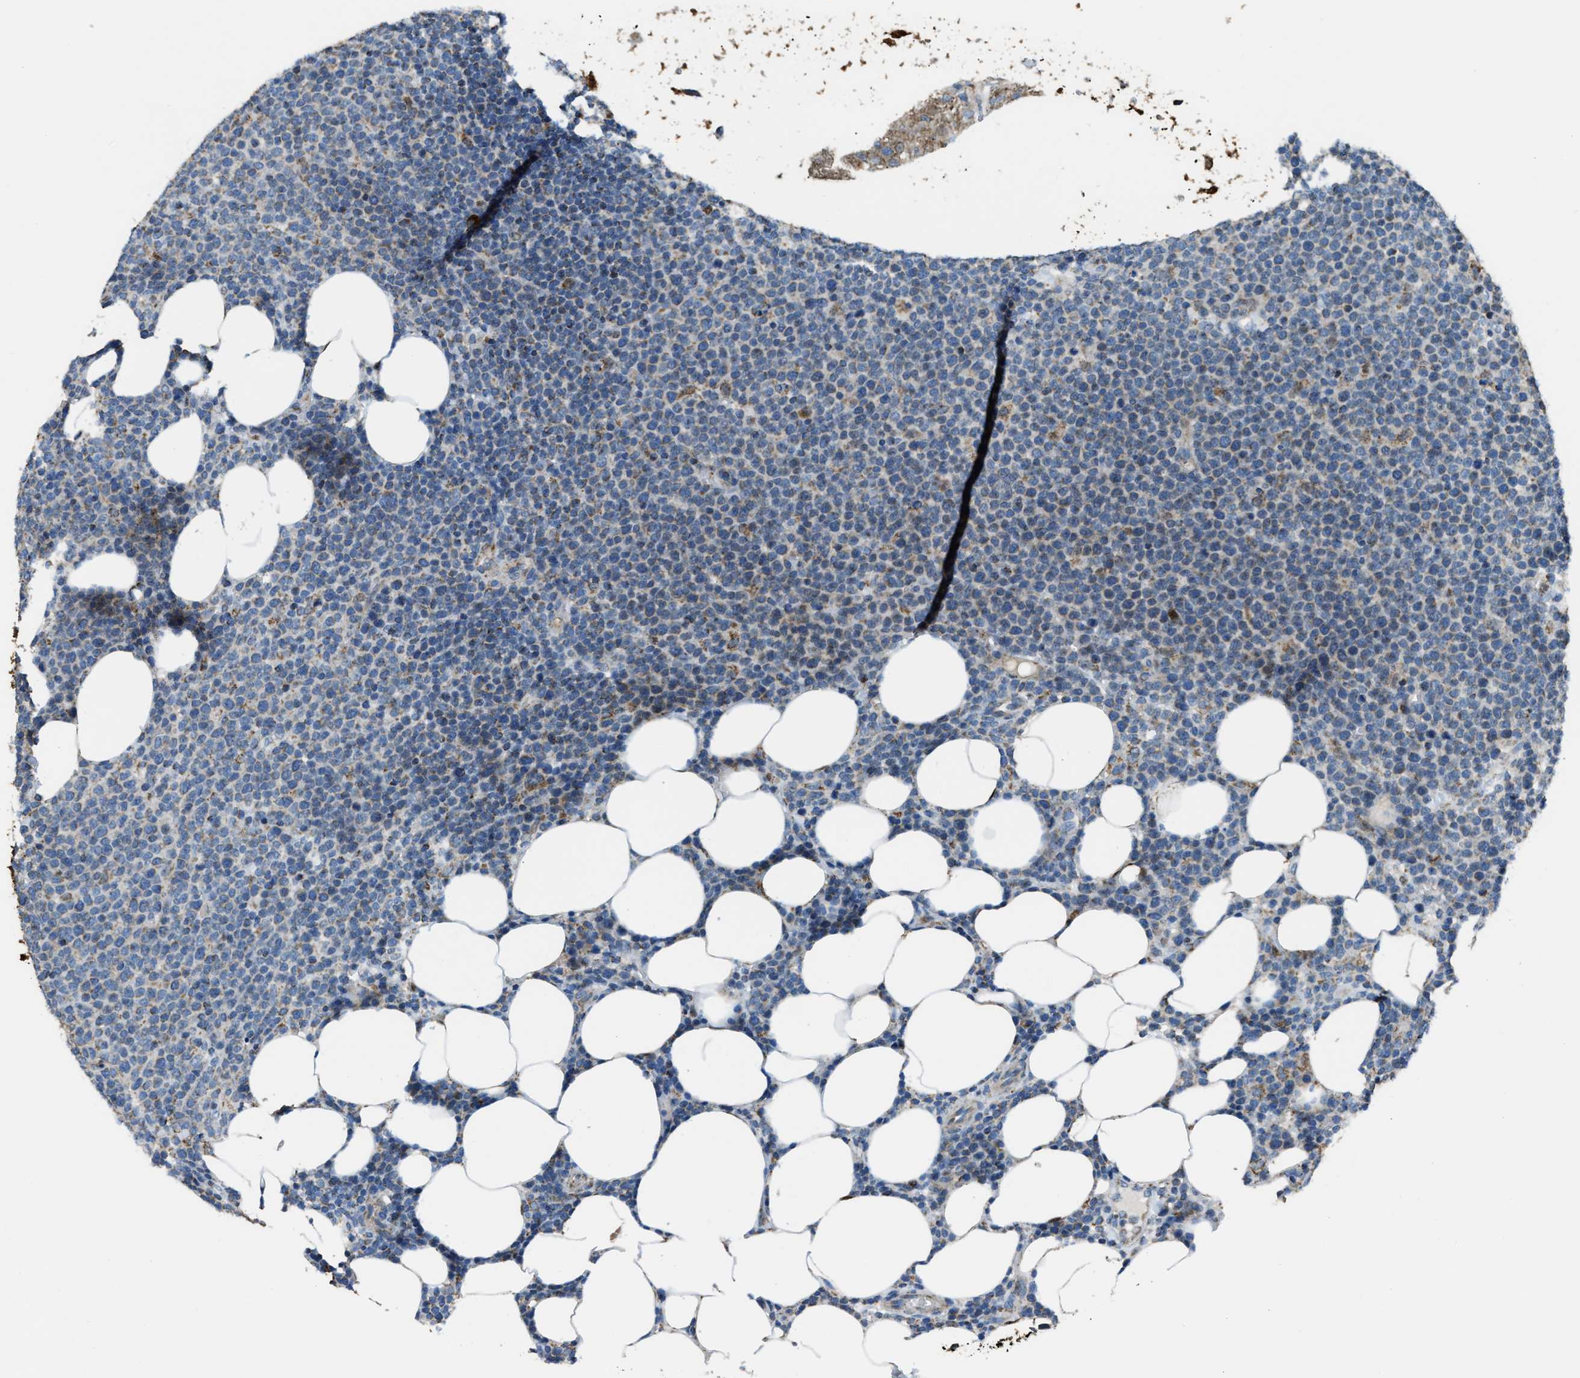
{"staining": {"intensity": "weak", "quantity": "25%-75%", "location": "cytoplasmic/membranous"}, "tissue": "lymphoma", "cell_type": "Tumor cells", "image_type": "cancer", "snomed": [{"axis": "morphology", "description": "Malignant lymphoma, non-Hodgkin's type, High grade"}, {"axis": "topography", "description": "Lymph node"}], "caption": "High-grade malignant lymphoma, non-Hodgkin's type stained with a brown dye shows weak cytoplasmic/membranous positive expression in approximately 25%-75% of tumor cells.", "gene": "SLC25A11", "patient": {"sex": "male", "age": 61}}